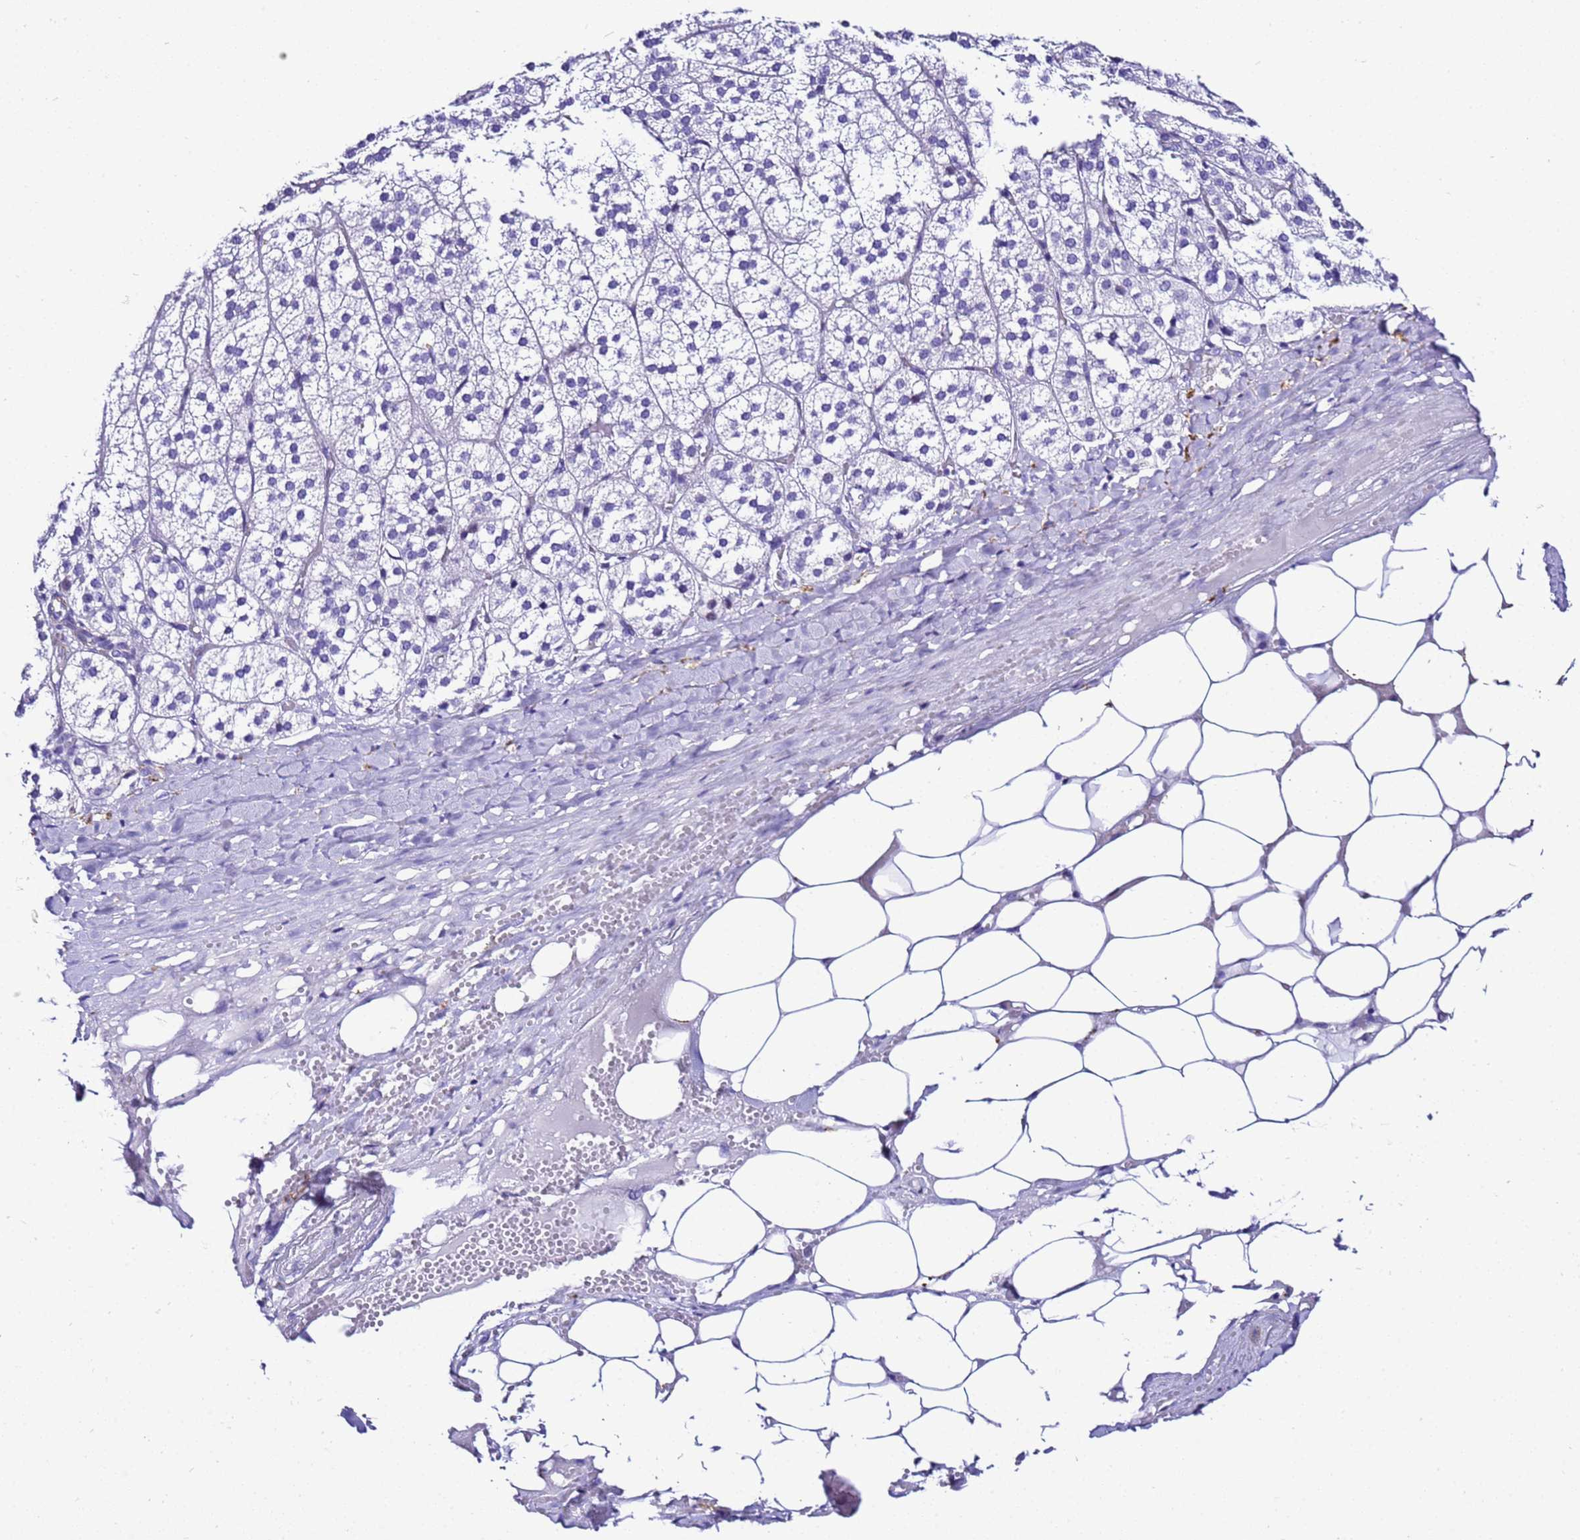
{"staining": {"intensity": "negative", "quantity": "none", "location": "none"}, "tissue": "adrenal gland", "cell_type": "Glandular cells", "image_type": "normal", "snomed": [{"axis": "morphology", "description": "Normal tissue, NOS"}, {"axis": "topography", "description": "Adrenal gland"}], "caption": "Immunohistochemical staining of benign human adrenal gland reveals no significant positivity in glandular cells. The staining was performed using DAB to visualize the protein expression in brown, while the nuclei were stained in blue with hematoxylin (Magnification: 20x).", "gene": "ZNF417", "patient": {"sex": "female", "age": 61}}